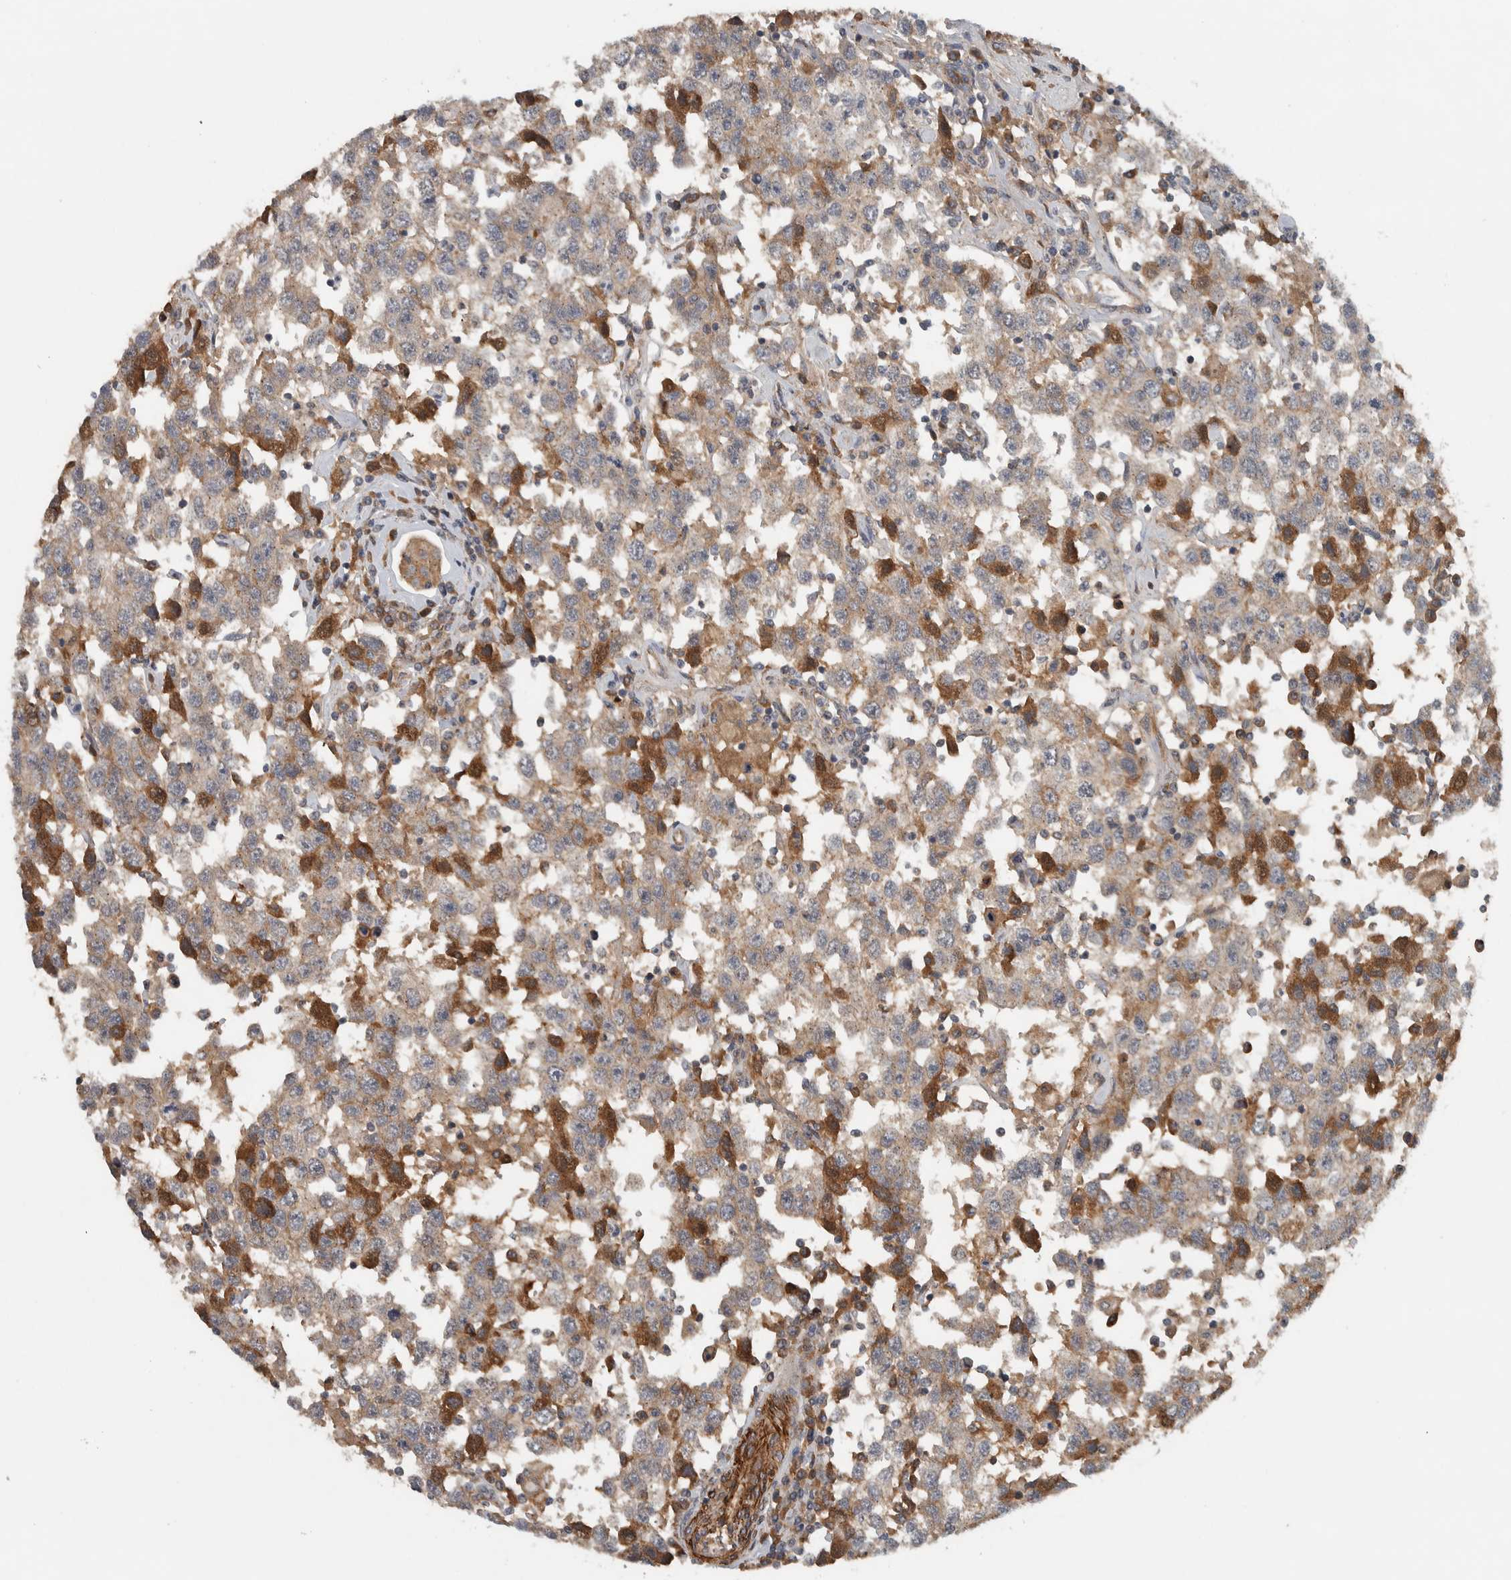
{"staining": {"intensity": "weak", "quantity": ">75%", "location": "cytoplasmic/membranous"}, "tissue": "testis cancer", "cell_type": "Tumor cells", "image_type": "cancer", "snomed": [{"axis": "morphology", "description": "Seminoma, NOS"}, {"axis": "topography", "description": "Testis"}], "caption": "Immunohistochemical staining of testis cancer reveals weak cytoplasmic/membranous protein expression in about >75% of tumor cells.", "gene": "LBHD1", "patient": {"sex": "male", "age": 41}}